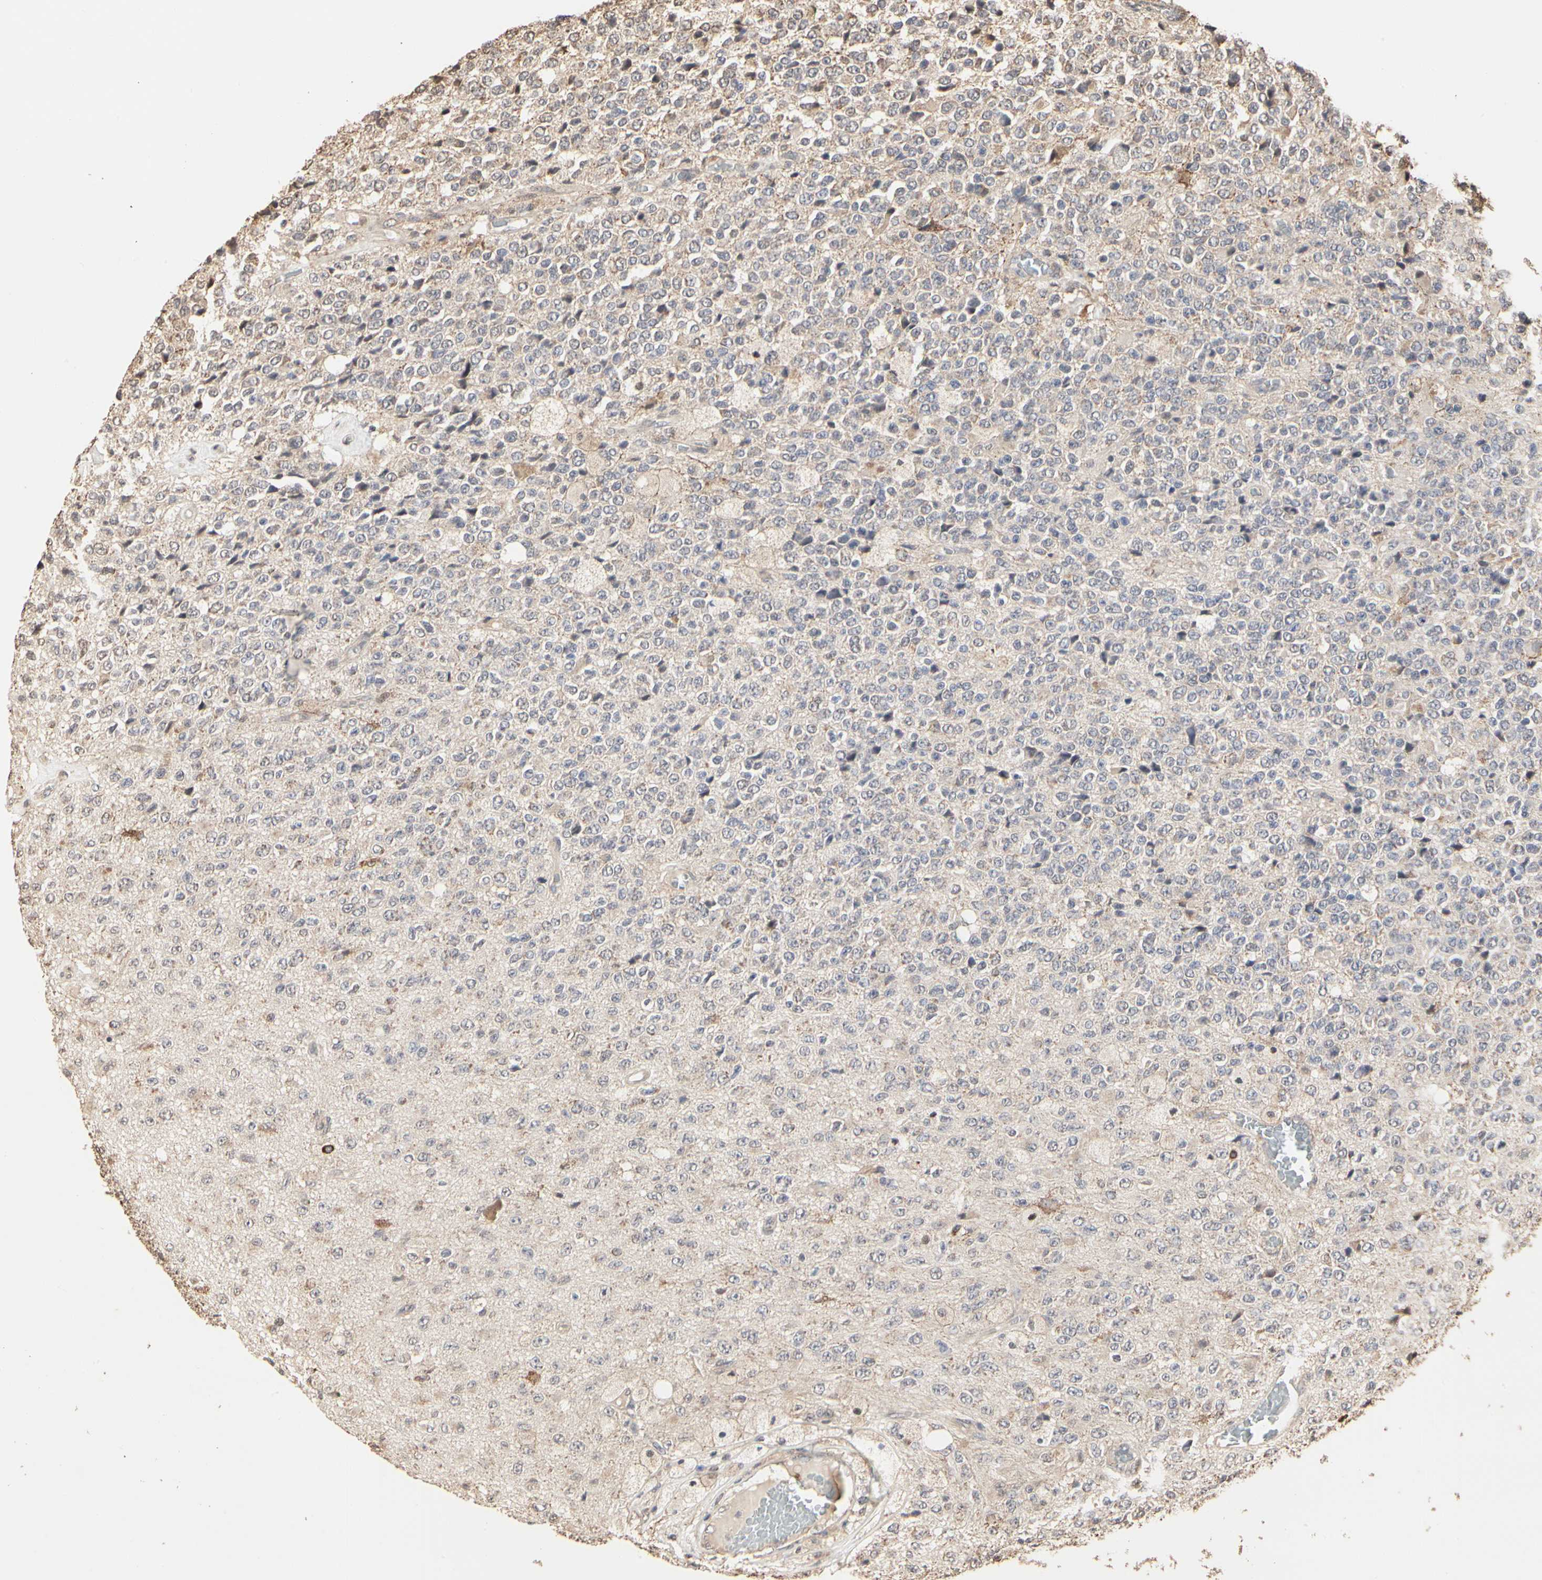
{"staining": {"intensity": "weak", "quantity": ">75%", "location": "cytoplasmic/membranous"}, "tissue": "glioma", "cell_type": "Tumor cells", "image_type": "cancer", "snomed": [{"axis": "morphology", "description": "Glioma, malignant, High grade"}, {"axis": "topography", "description": "pancreas cauda"}], "caption": "Tumor cells show low levels of weak cytoplasmic/membranous staining in approximately >75% of cells in malignant glioma (high-grade).", "gene": "TAOK1", "patient": {"sex": "male", "age": 60}}